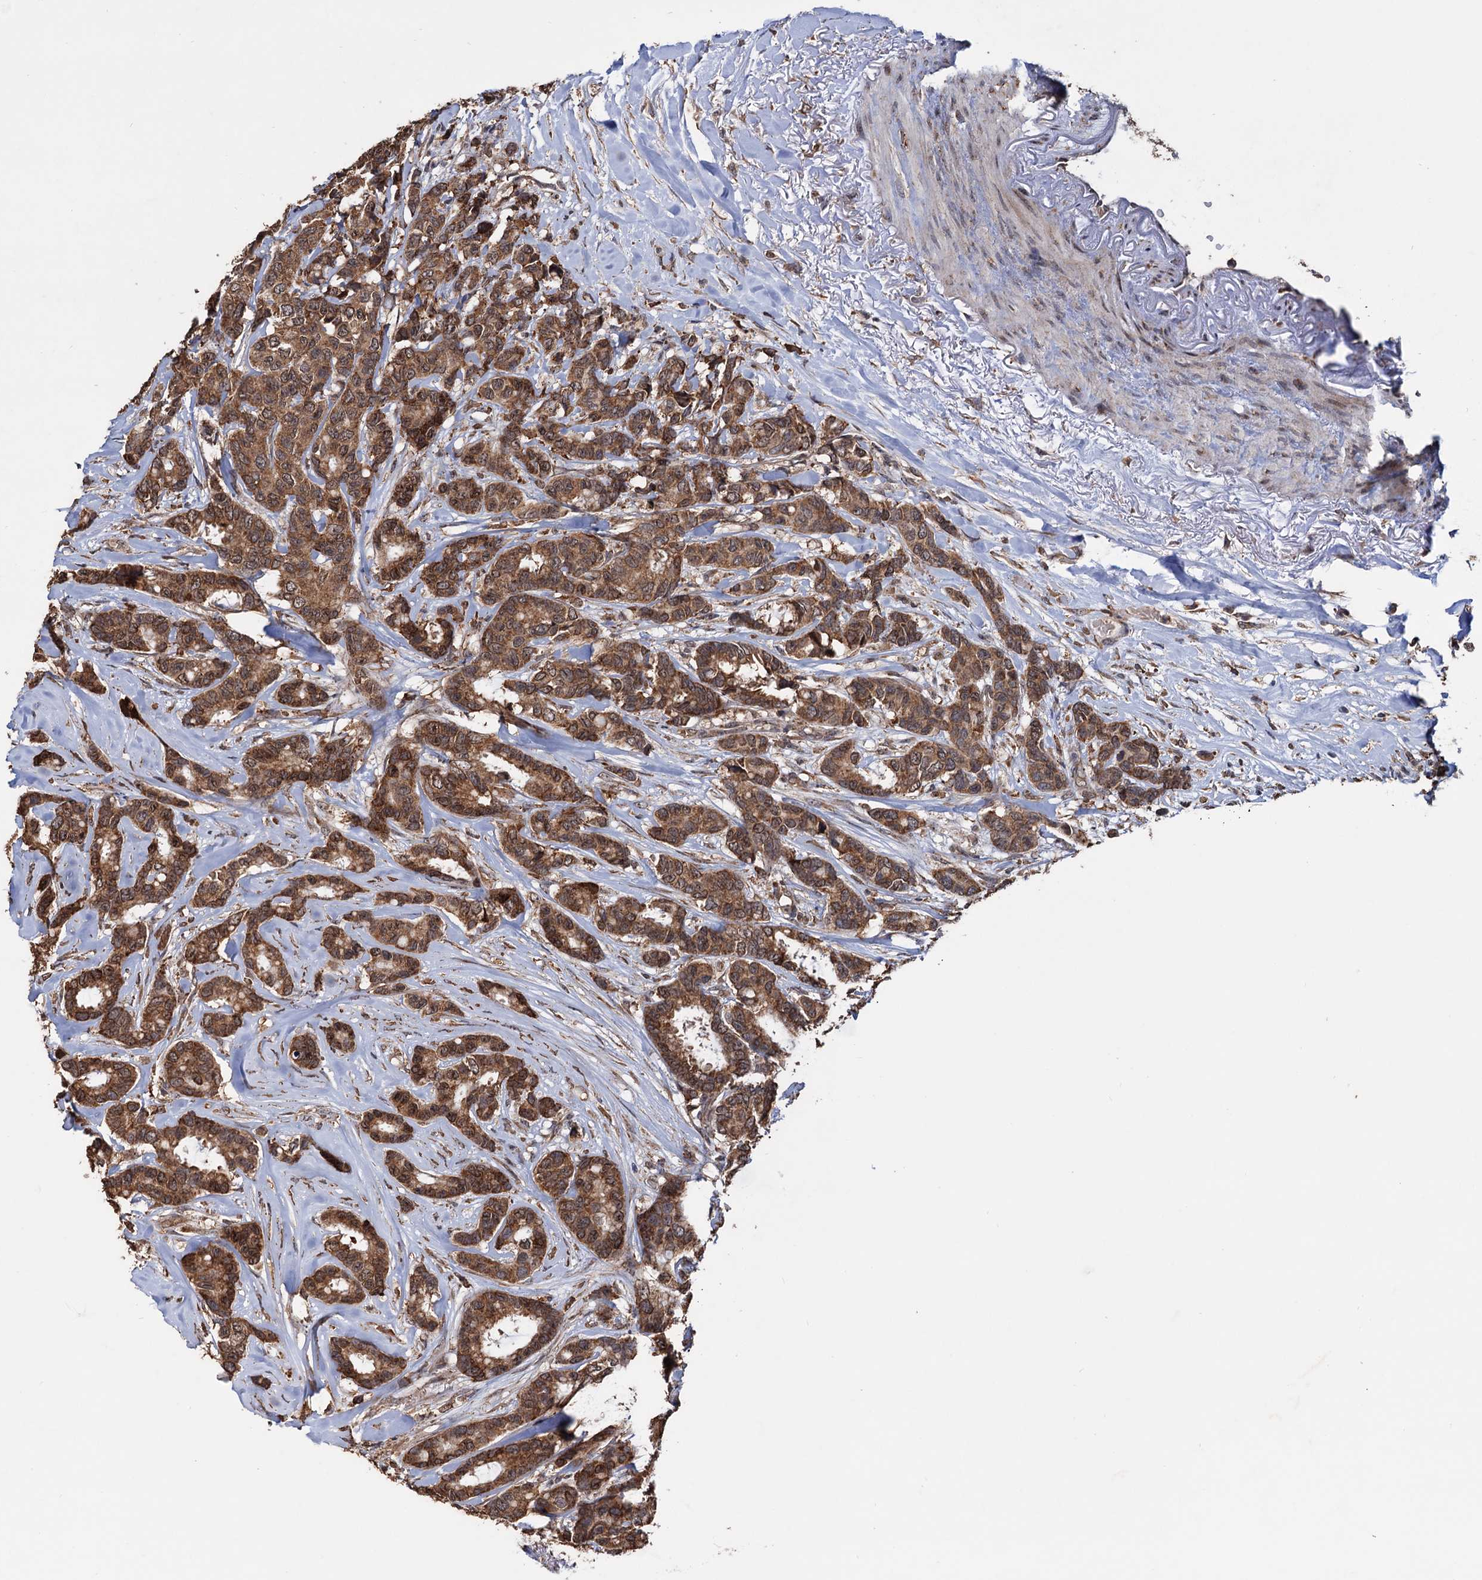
{"staining": {"intensity": "moderate", "quantity": ">75%", "location": "cytoplasmic/membranous,nuclear"}, "tissue": "breast cancer", "cell_type": "Tumor cells", "image_type": "cancer", "snomed": [{"axis": "morphology", "description": "Duct carcinoma"}, {"axis": "topography", "description": "Breast"}], "caption": "Immunohistochemistry (DAB) staining of breast intraductal carcinoma reveals moderate cytoplasmic/membranous and nuclear protein expression in approximately >75% of tumor cells.", "gene": "TBC1D12", "patient": {"sex": "female", "age": 87}}